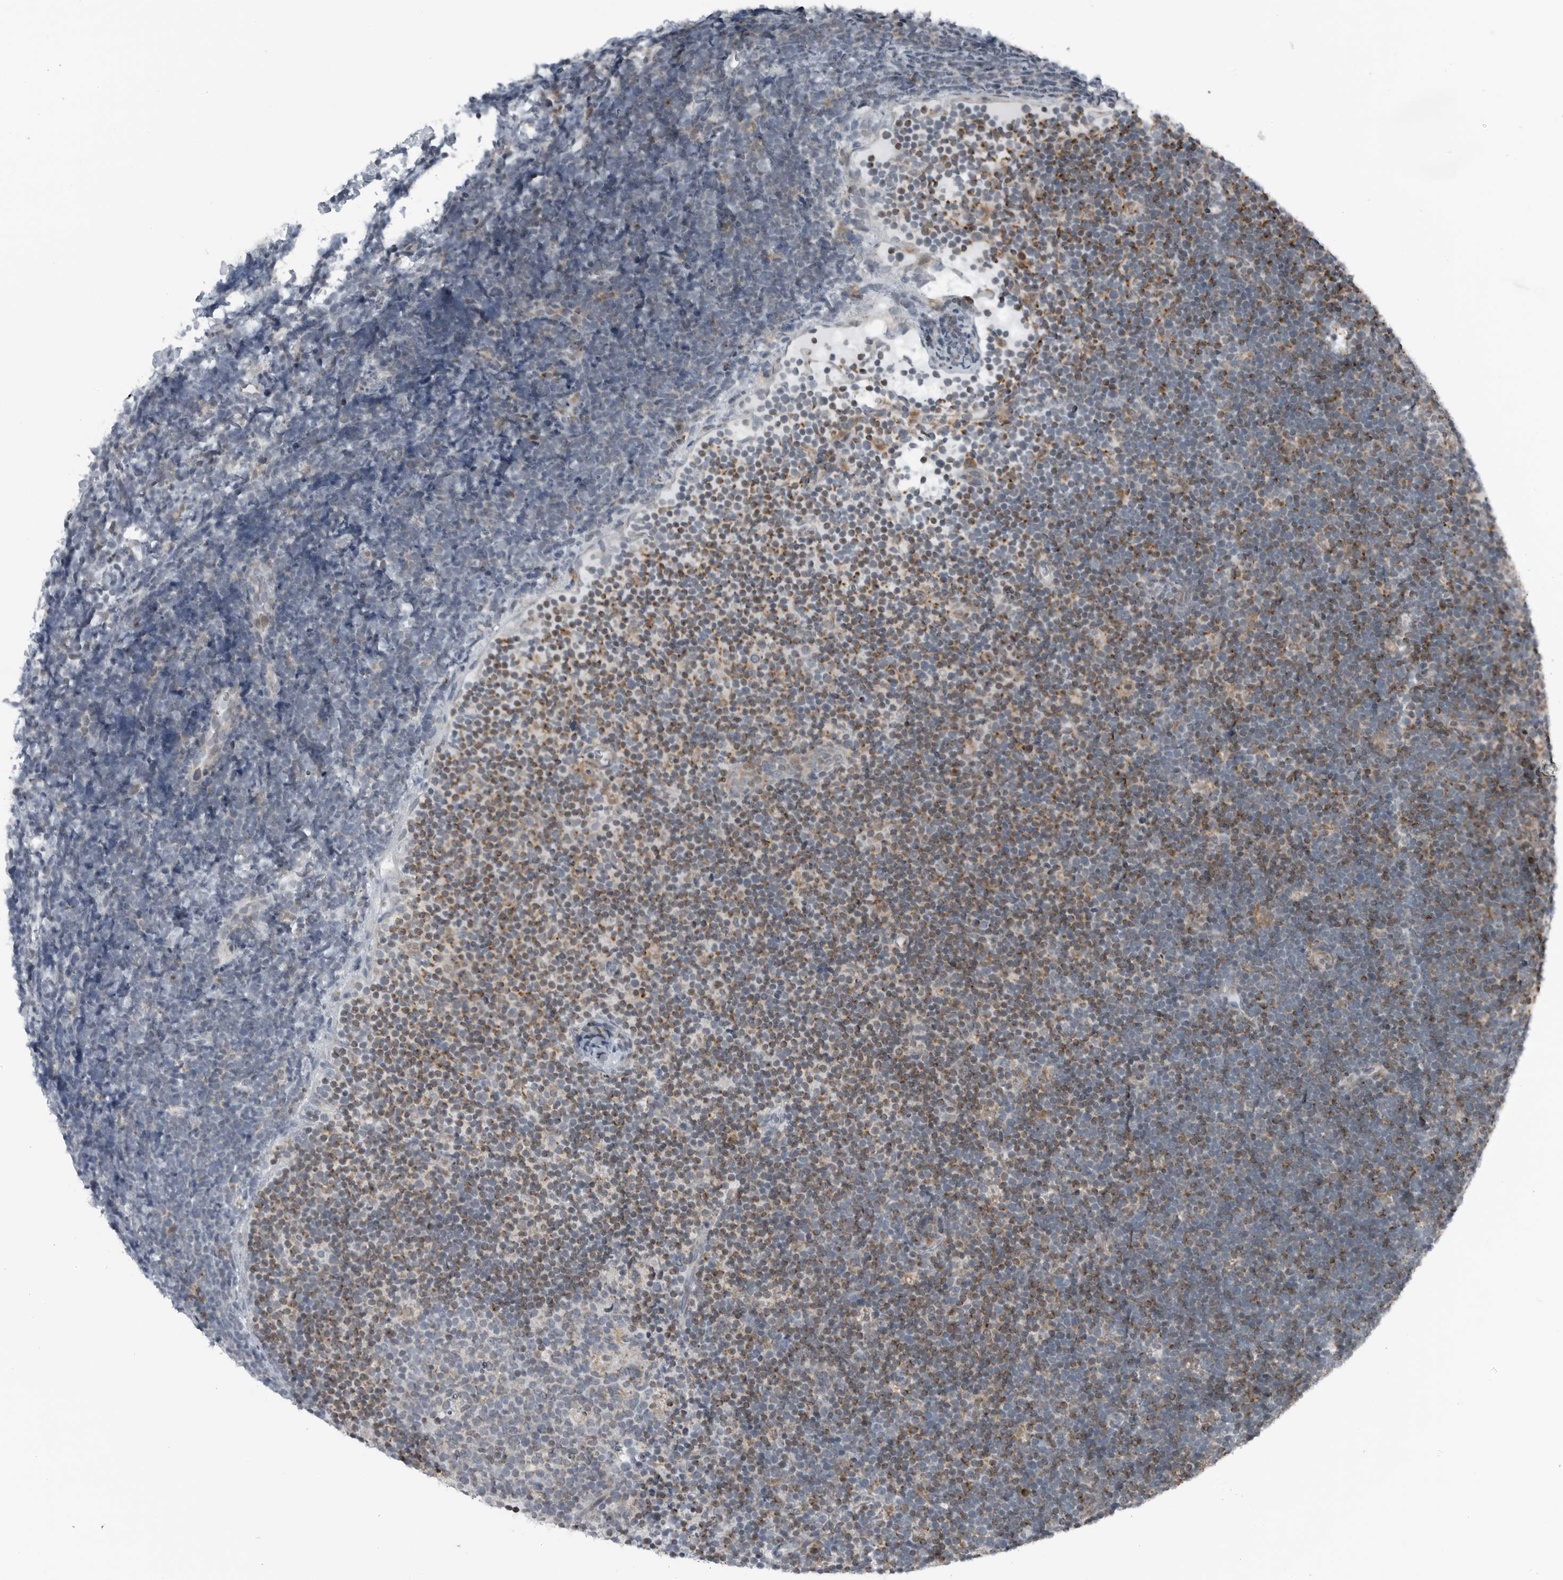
{"staining": {"intensity": "weak", "quantity": "25%-75%", "location": "cytoplasmic/membranous"}, "tissue": "lymphoma", "cell_type": "Tumor cells", "image_type": "cancer", "snomed": [{"axis": "morphology", "description": "Malignant lymphoma, non-Hodgkin's type, High grade"}, {"axis": "topography", "description": "Lymph node"}], "caption": "This is a photomicrograph of immunohistochemistry staining of lymphoma, which shows weak positivity in the cytoplasmic/membranous of tumor cells.", "gene": "GAK", "patient": {"sex": "male", "age": 13}}